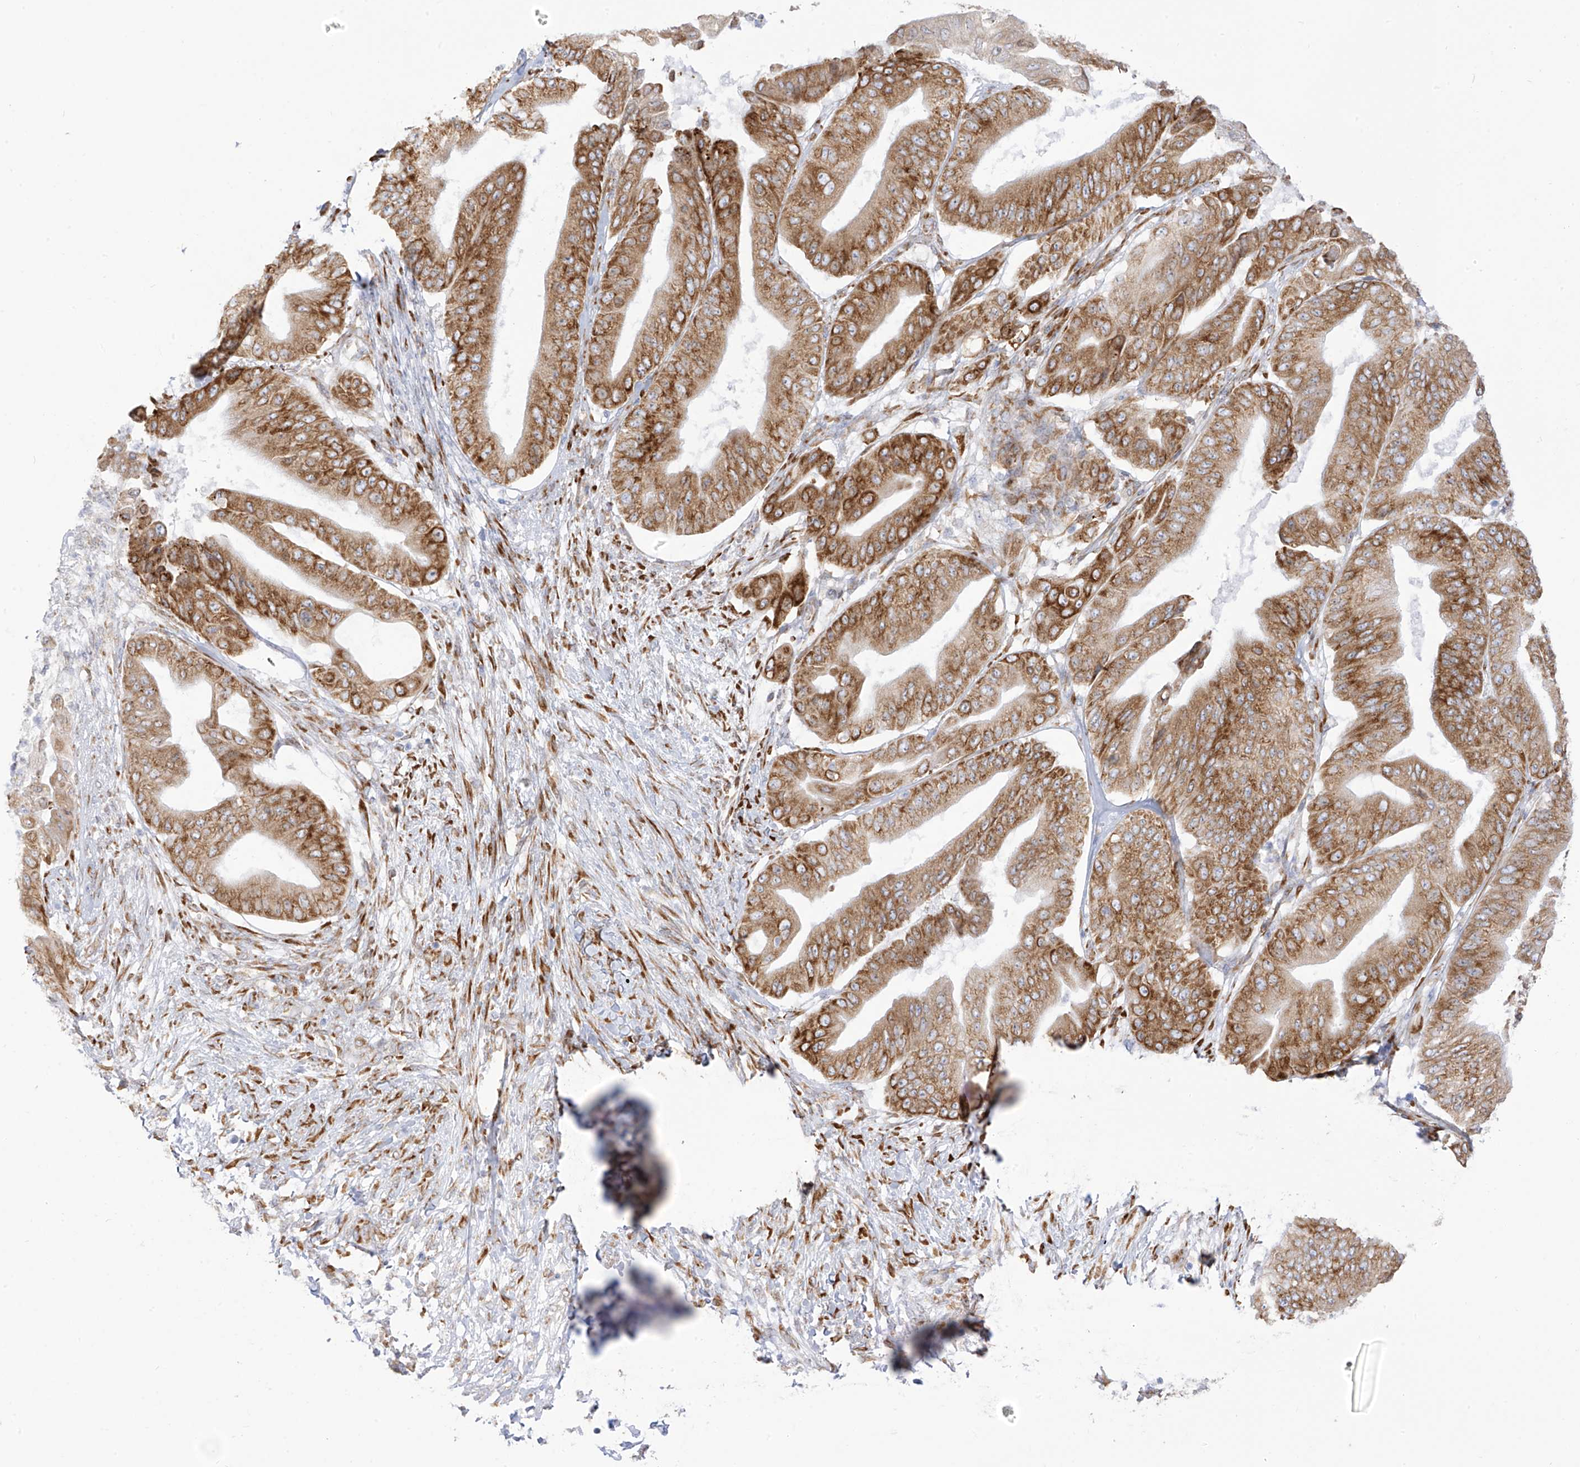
{"staining": {"intensity": "moderate", "quantity": ">75%", "location": "cytoplasmic/membranous"}, "tissue": "pancreatic cancer", "cell_type": "Tumor cells", "image_type": "cancer", "snomed": [{"axis": "morphology", "description": "Adenocarcinoma, NOS"}, {"axis": "topography", "description": "Pancreas"}], "caption": "Immunohistochemistry (IHC) staining of pancreatic cancer (adenocarcinoma), which exhibits medium levels of moderate cytoplasmic/membranous positivity in about >75% of tumor cells indicating moderate cytoplasmic/membranous protein staining. The staining was performed using DAB (brown) for protein detection and nuclei were counterstained in hematoxylin (blue).", "gene": "LRRC59", "patient": {"sex": "female", "age": 77}}